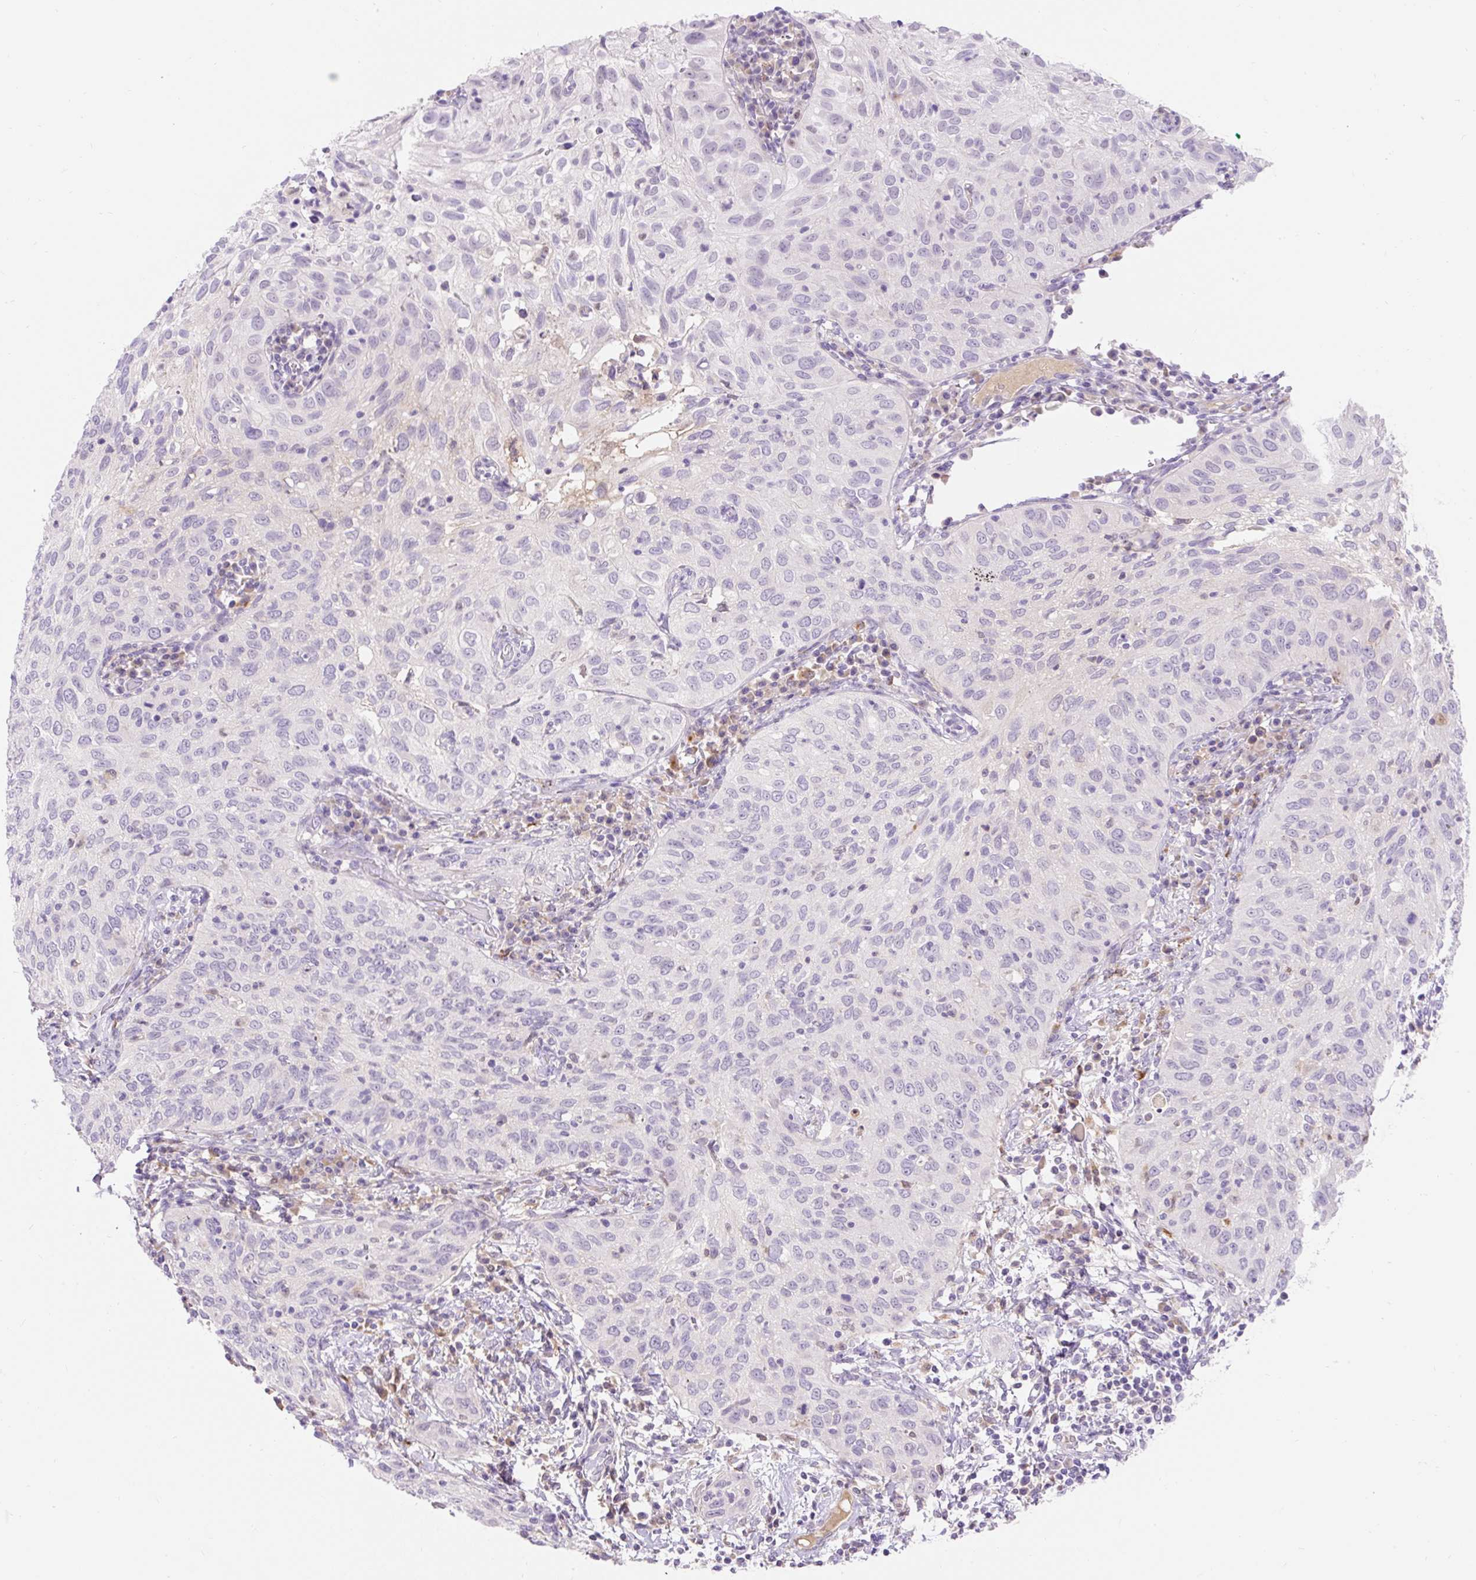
{"staining": {"intensity": "negative", "quantity": "none", "location": "none"}, "tissue": "cervical cancer", "cell_type": "Tumor cells", "image_type": "cancer", "snomed": [{"axis": "morphology", "description": "Squamous cell carcinoma, NOS"}, {"axis": "topography", "description": "Cervix"}], "caption": "Immunohistochemistry photomicrograph of cervical cancer (squamous cell carcinoma) stained for a protein (brown), which demonstrates no expression in tumor cells. The staining was performed using DAB to visualize the protein expression in brown, while the nuclei were stained in blue with hematoxylin (Magnification: 20x).", "gene": "TMEM150C", "patient": {"sex": "female", "age": 52}}